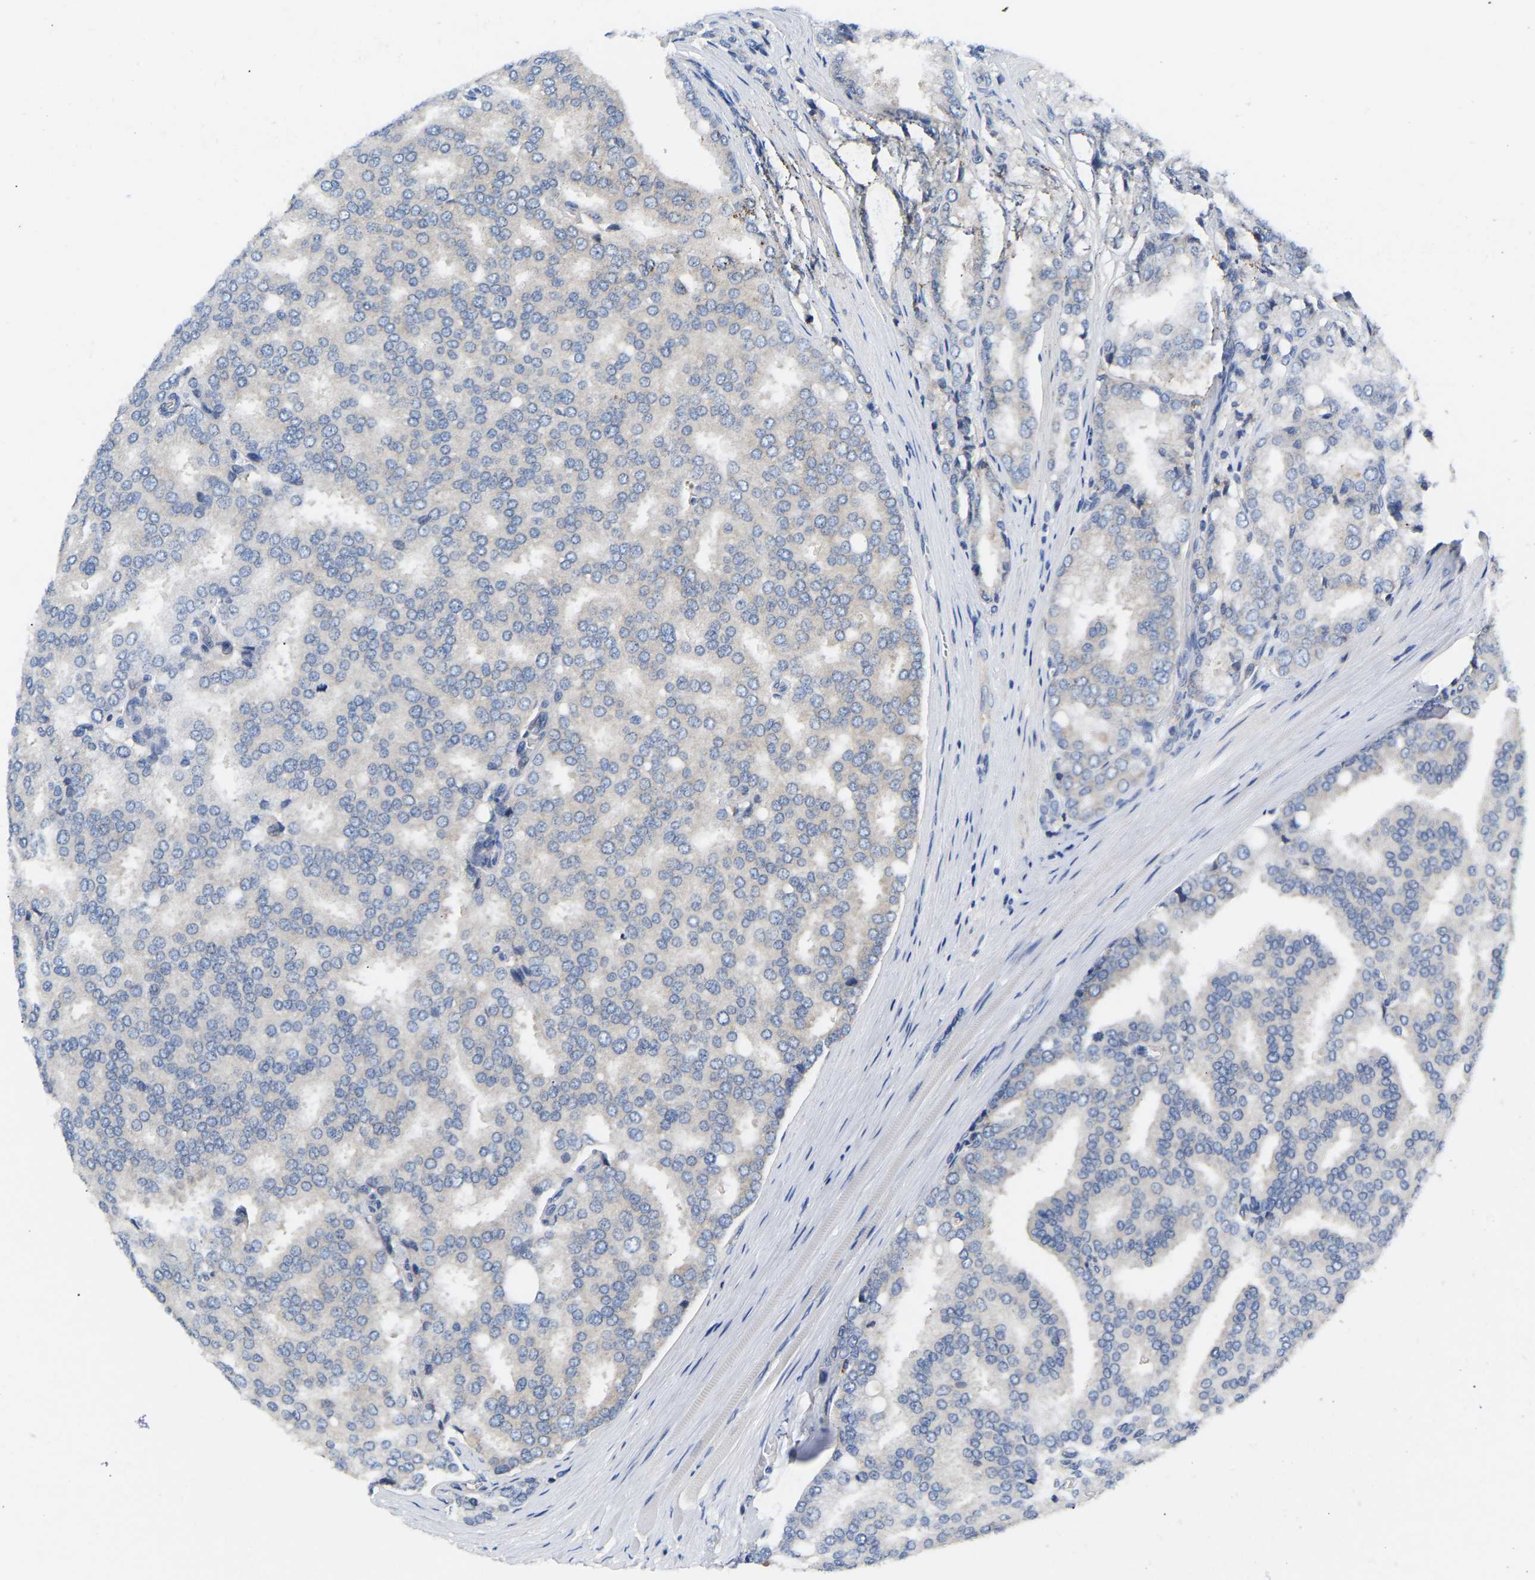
{"staining": {"intensity": "negative", "quantity": "none", "location": "none"}, "tissue": "prostate cancer", "cell_type": "Tumor cells", "image_type": "cancer", "snomed": [{"axis": "morphology", "description": "Adenocarcinoma, High grade"}, {"axis": "topography", "description": "Prostate"}], "caption": "The photomicrograph displays no significant positivity in tumor cells of high-grade adenocarcinoma (prostate). (Stains: DAB (3,3'-diaminobenzidine) immunohistochemistry (IHC) with hematoxylin counter stain, Microscopy: brightfield microscopy at high magnification).", "gene": "AIMP2", "patient": {"sex": "male", "age": 50}}